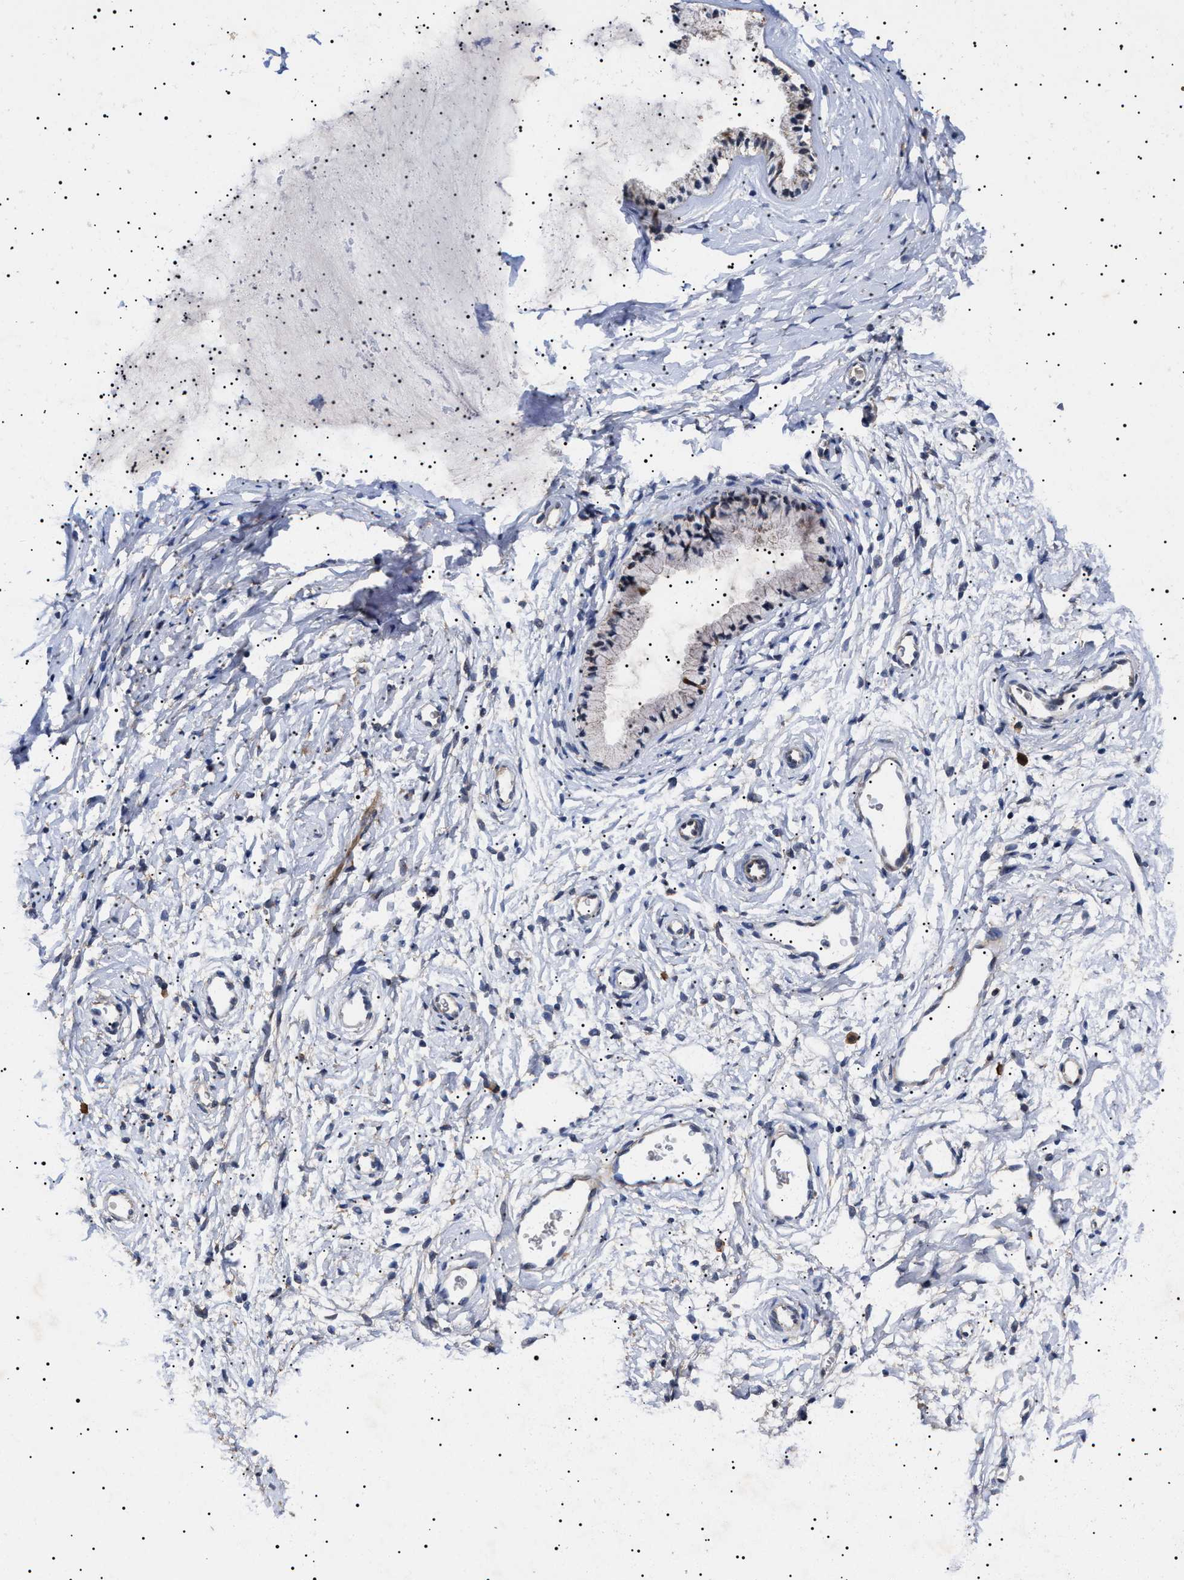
{"staining": {"intensity": "moderate", "quantity": "25%-75%", "location": "cytoplasmic/membranous"}, "tissue": "cervix", "cell_type": "Glandular cells", "image_type": "normal", "snomed": [{"axis": "morphology", "description": "Normal tissue, NOS"}, {"axis": "topography", "description": "Cervix"}], "caption": "Glandular cells display medium levels of moderate cytoplasmic/membranous staining in about 25%-75% of cells in unremarkable human cervix.", "gene": "RAB34", "patient": {"sex": "female", "age": 72}}